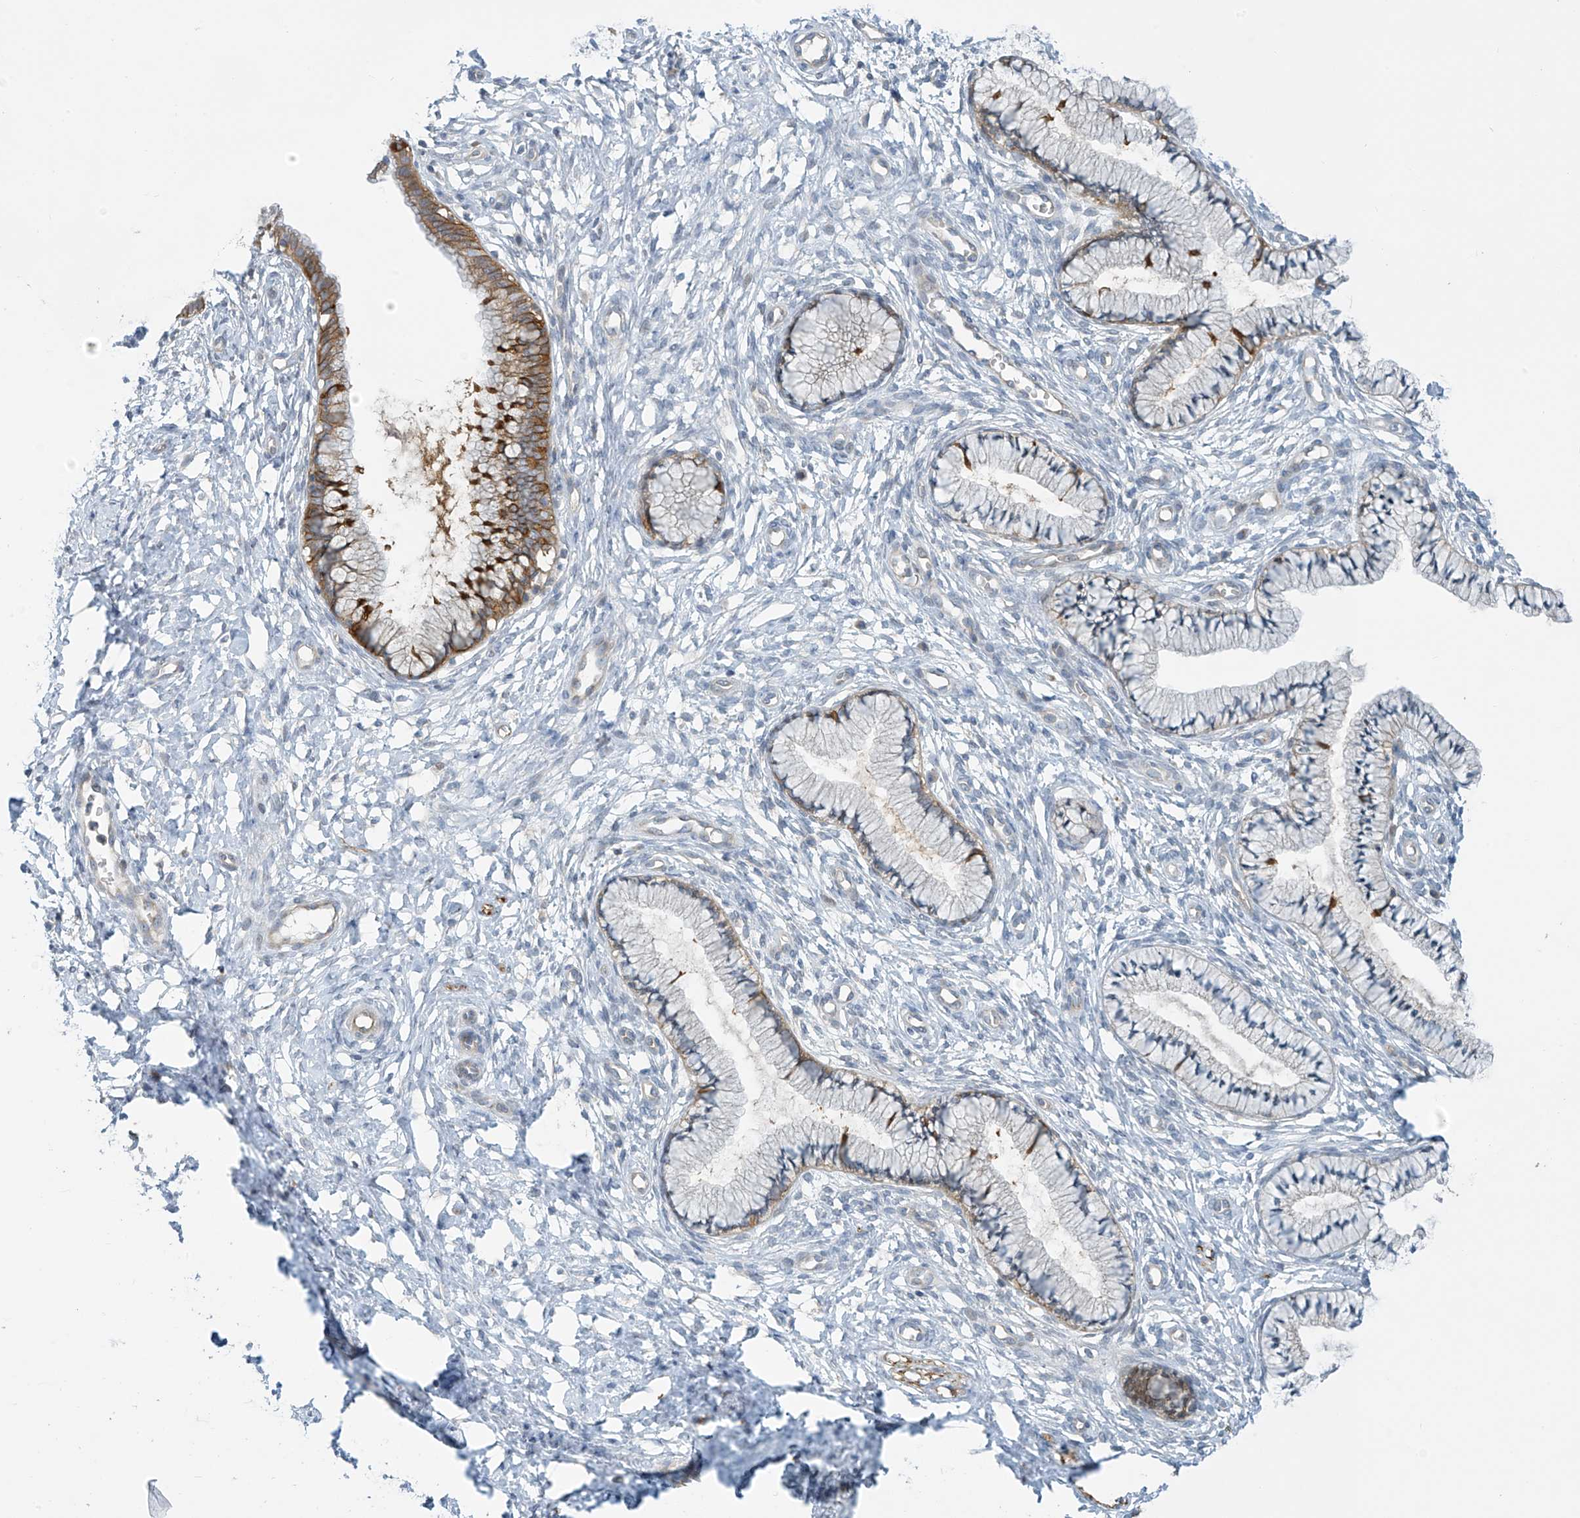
{"staining": {"intensity": "moderate", "quantity": "<25%", "location": "cytoplasmic/membranous"}, "tissue": "cervix", "cell_type": "Glandular cells", "image_type": "normal", "snomed": [{"axis": "morphology", "description": "Normal tissue, NOS"}, {"axis": "topography", "description": "Cervix"}], "caption": "Moderate cytoplasmic/membranous positivity is present in approximately <25% of glandular cells in normal cervix. The staining is performed using DAB (3,3'-diaminobenzidine) brown chromogen to label protein expression. The nuclei are counter-stained blue using hematoxylin.", "gene": "FSD1L", "patient": {"sex": "female", "age": 36}}